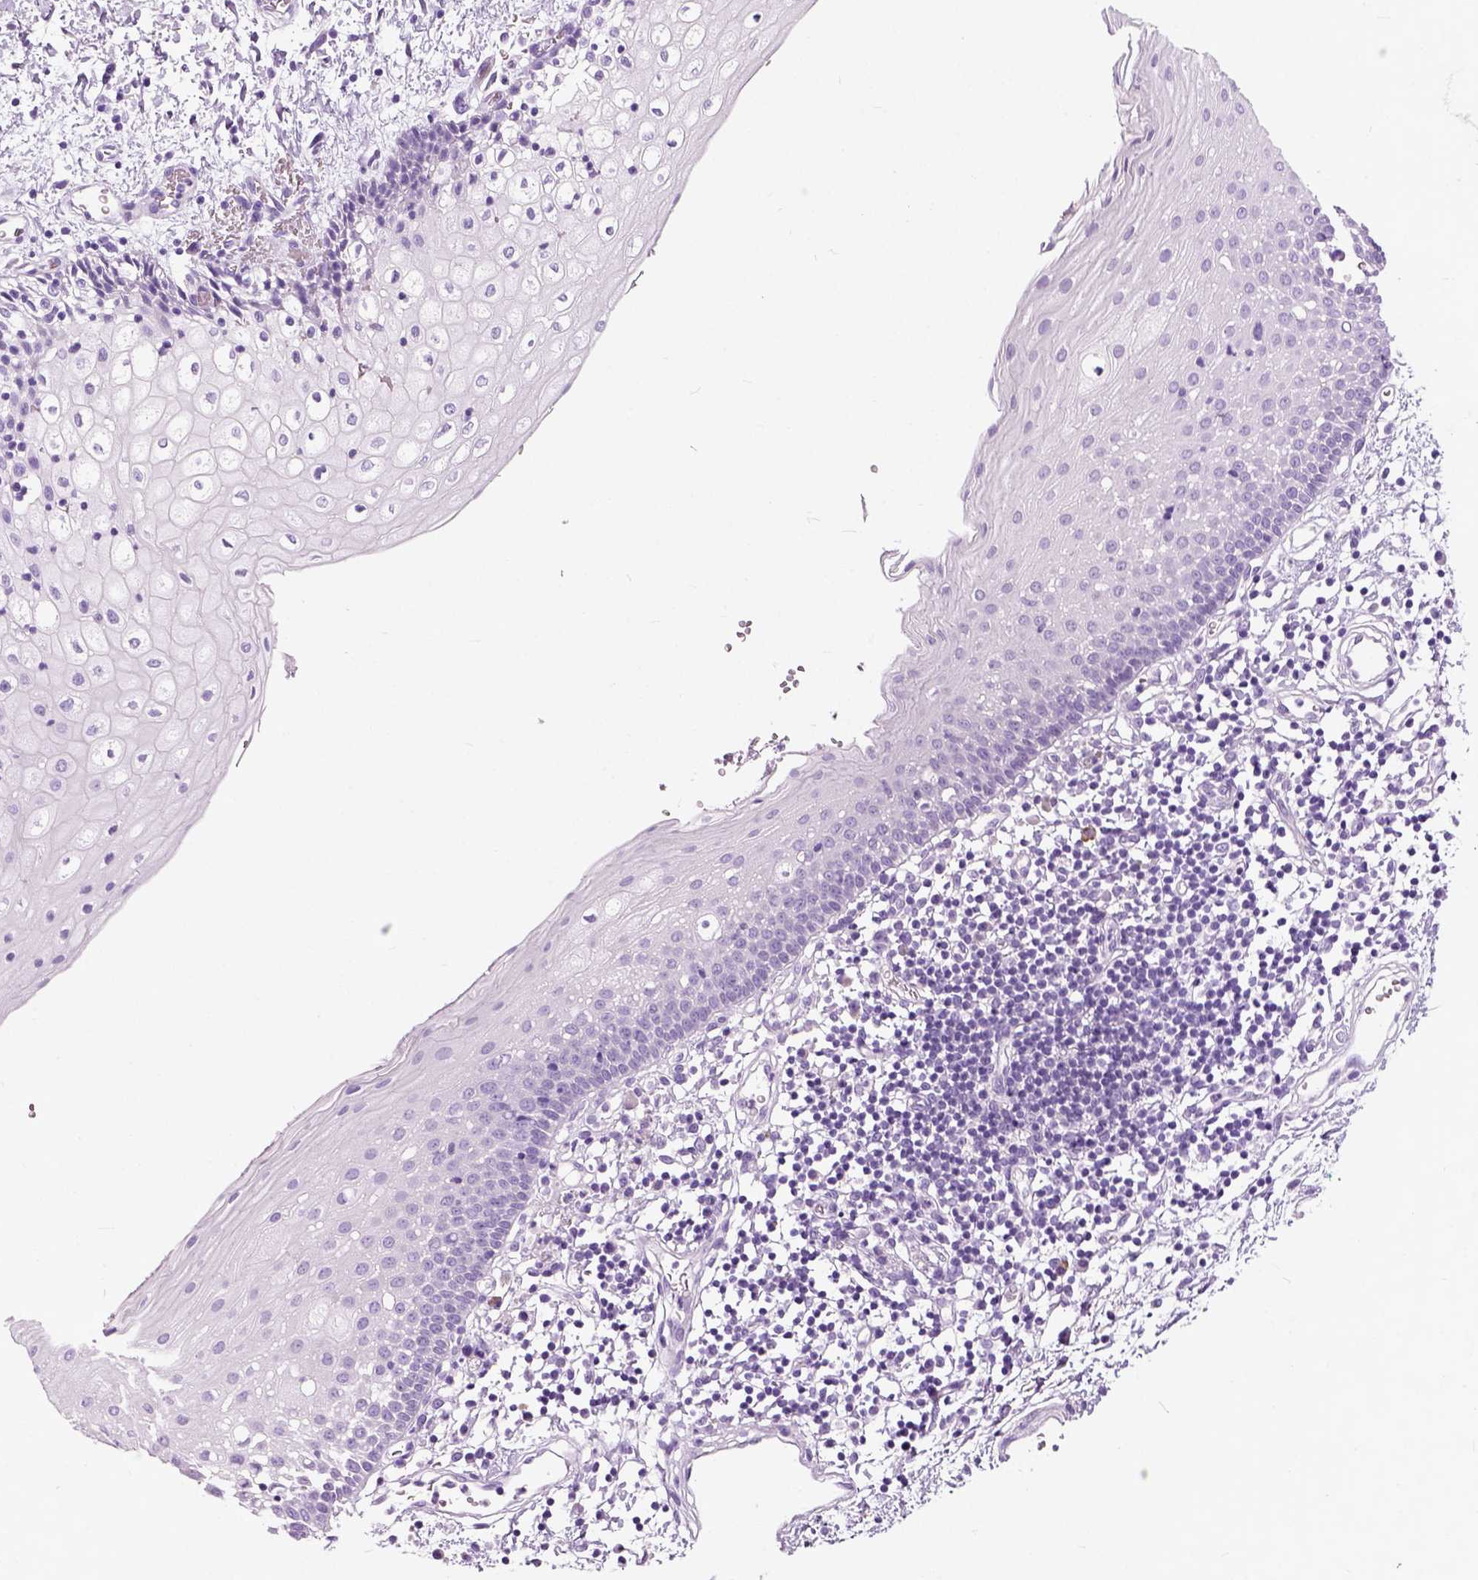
{"staining": {"intensity": "negative", "quantity": "none", "location": "none"}, "tissue": "oral mucosa", "cell_type": "Squamous epithelial cells", "image_type": "normal", "snomed": [{"axis": "morphology", "description": "Normal tissue, NOS"}, {"axis": "topography", "description": "Oral tissue"}], "caption": "A micrograph of human oral mucosa is negative for staining in squamous epithelial cells. (IHC, brightfield microscopy, high magnification).", "gene": "TRIM72", "patient": {"sex": "female", "age": 43}}